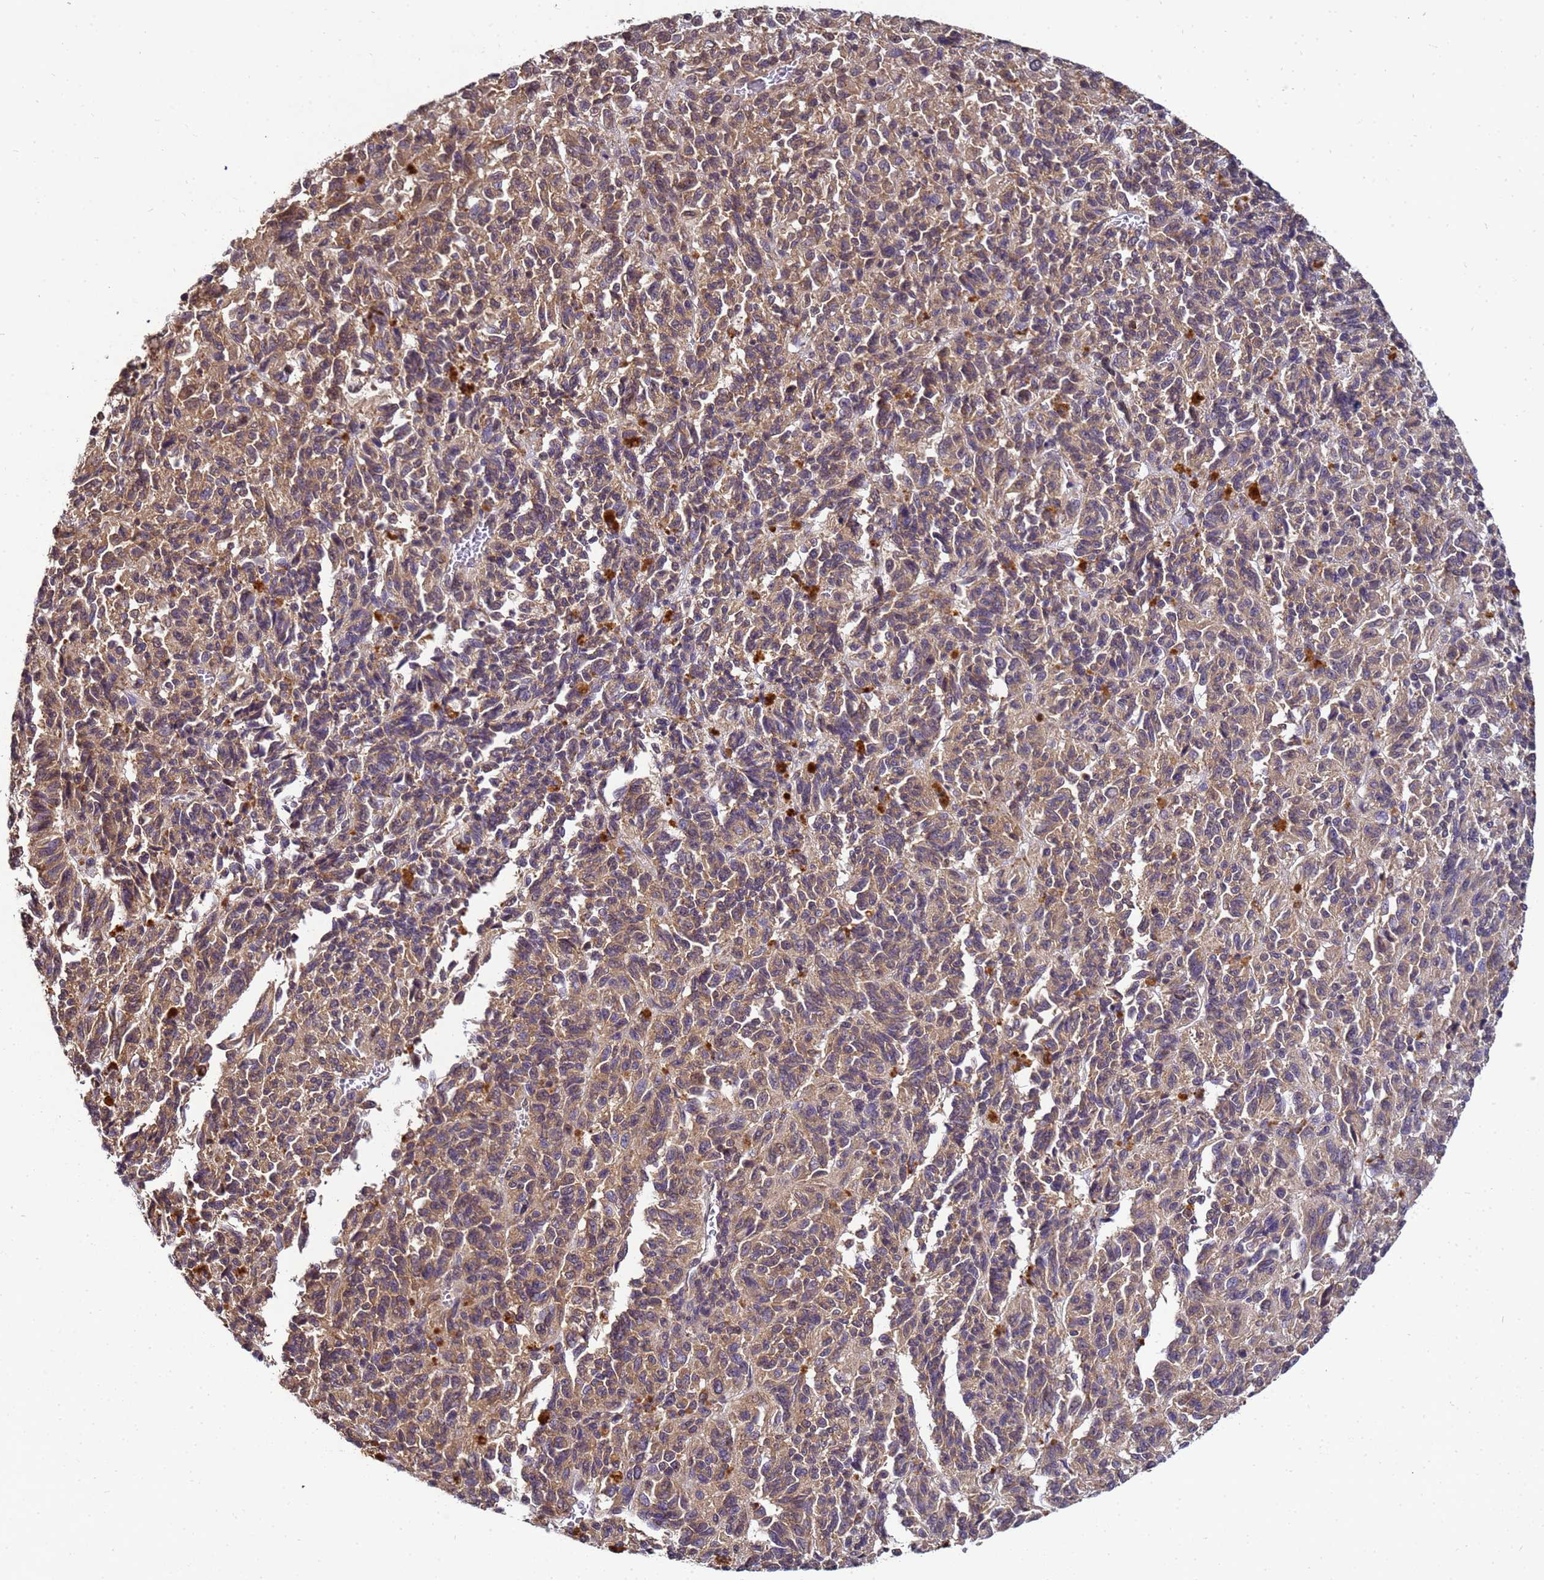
{"staining": {"intensity": "moderate", "quantity": ">75%", "location": "cytoplasmic/membranous"}, "tissue": "melanoma", "cell_type": "Tumor cells", "image_type": "cancer", "snomed": [{"axis": "morphology", "description": "Malignant melanoma, Metastatic site"}, {"axis": "topography", "description": "Lung"}], "caption": "Moderate cytoplasmic/membranous staining for a protein is seen in about >75% of tumor cells of melanoma using immunohistochemistry.", "gene": "ANKRD17", "patient": {"sex": "male", "age": 64}}